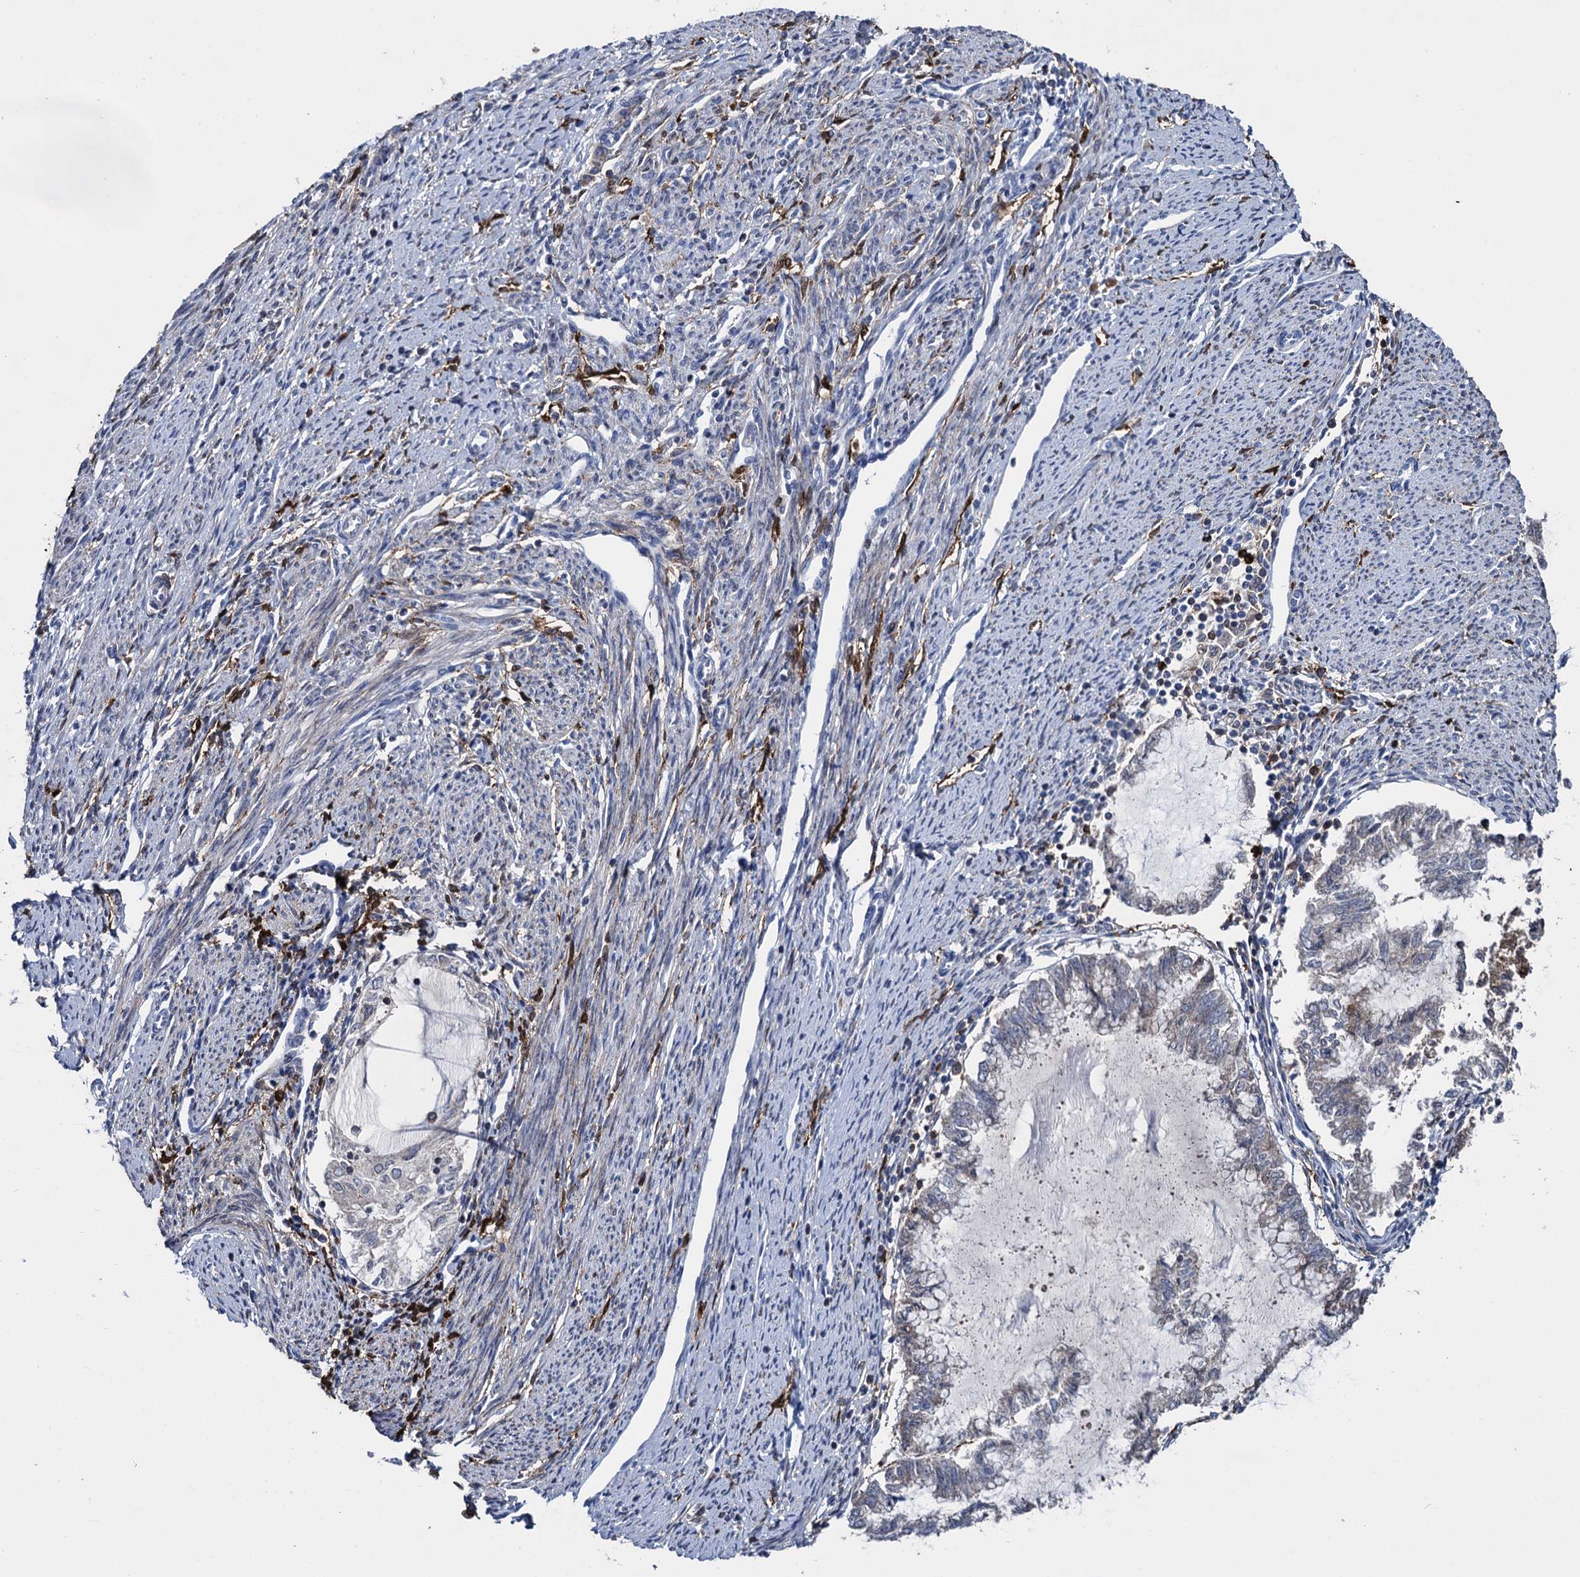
{"staining": {"intensity": "negative", "quantity": "none", "location": "none"}, "tissue": "endometrial cancer", "cell_type": "Tumor cells", "image_type": "cancer", "snomed": [{"axis": "morphology", "description": "Adenocarcinoma, NOS"}, {"axis": "topography", "description": "Endometrium"}], "caption": "IHC image of neoplastic tissue: human endometrial adenocarcinoma stained with DAB (3,3'-diaminobenzidine) demonstrates no significant protein expression in tumor cells.", "gene": "FABP5", "patient": {"sex": "female", "age": 79}}